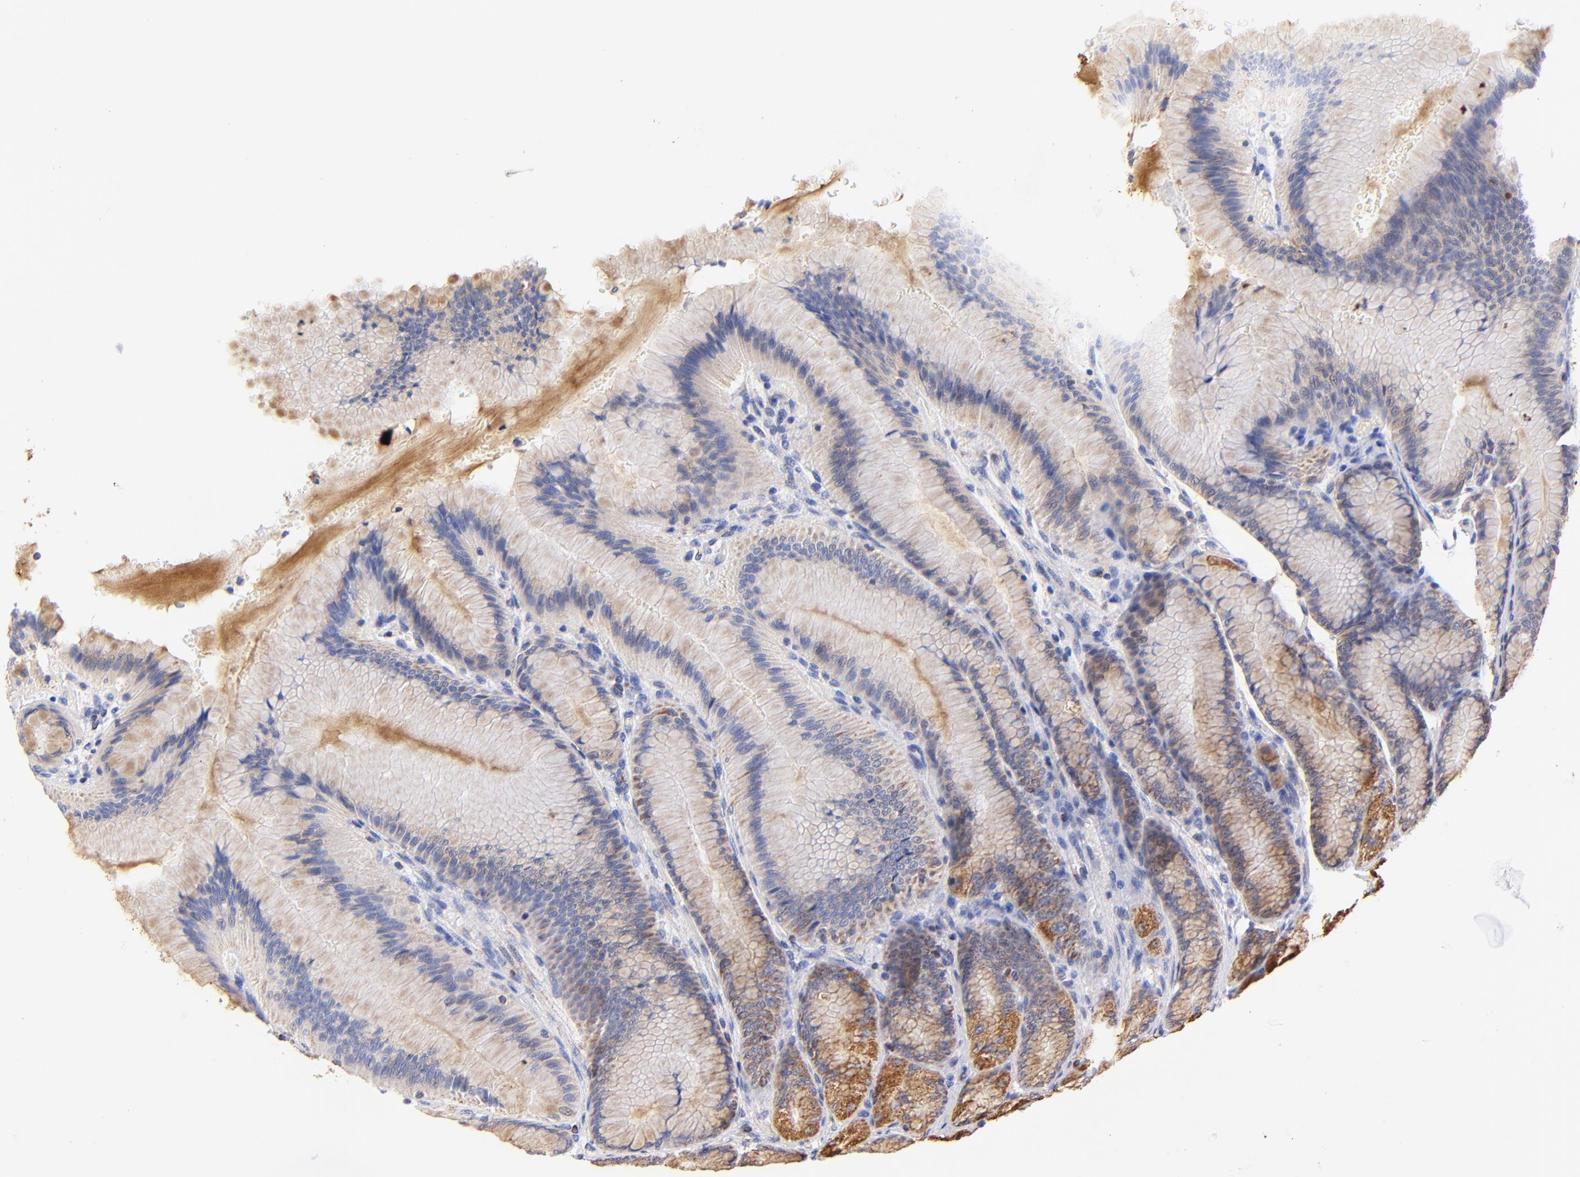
{"staining": {"intensity": "moderate", "quantity": "25%-75%", "location": "cytoplasmic/membranous"}, "tissue": "stomach", "cell_type": "Glandular cells", "image_type": "normal", "snomed": [{"axis": "morphology", "description": "Normal tissue, NOS"}, {"axis": "morphology", "description": "Adenocarcinoma, NOS"}, {"axis": "topography", "description": "Stomach"}, {"axis": "topography", "description": "Stomach, lower"}], "caption": "Protein staining of benign stomach shows moderate cytoplasmic/membranous expression in about 25%-75% of glandular cells. (DAB (3,3'-diaminobenzidine) = brown stain, brightfield microscopy at high magnification).", "gene": "ATP5F1D", "patient": {"sex": "female", "age": 65}}